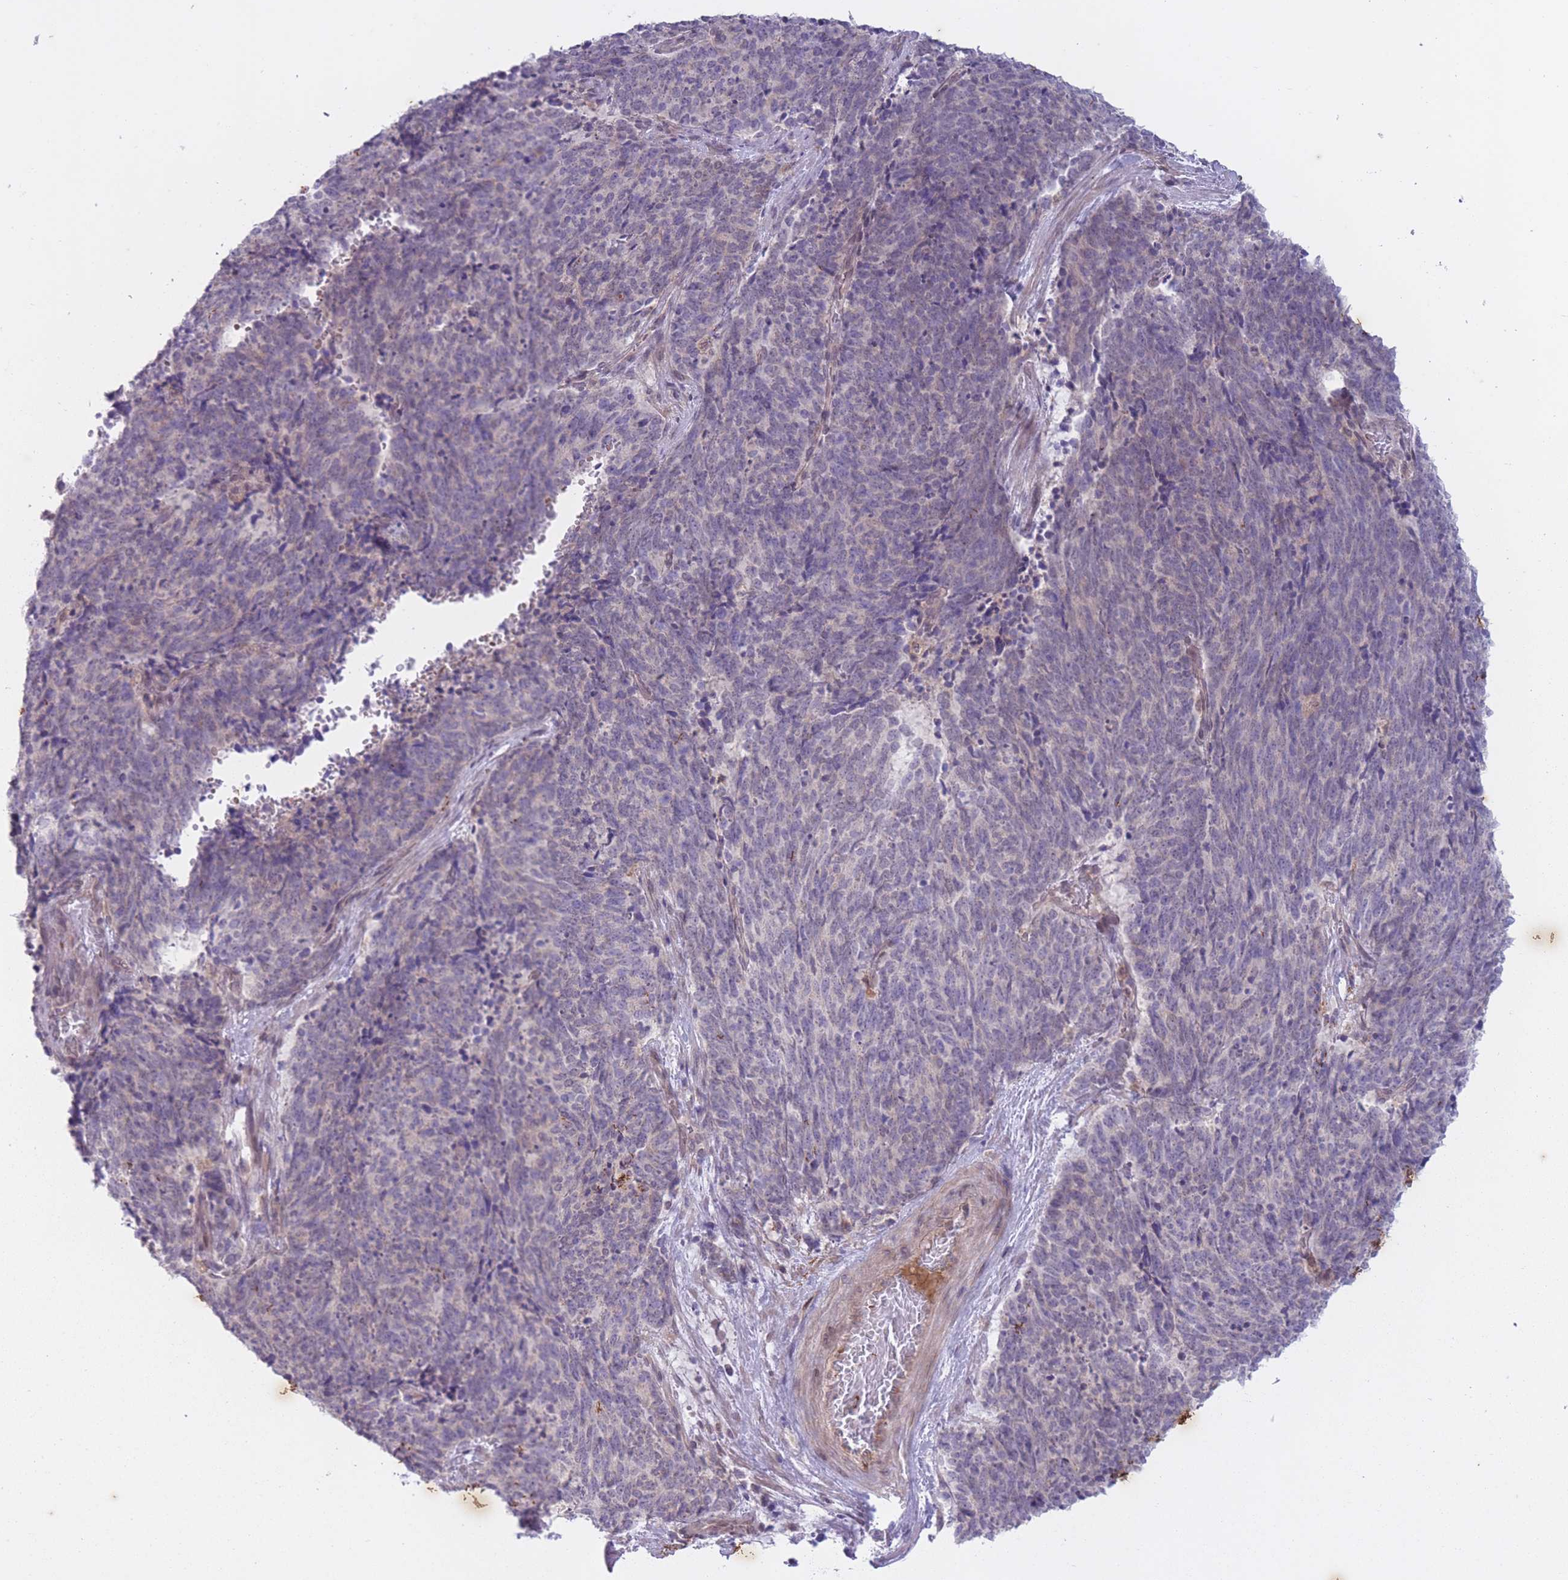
{"staining": {"intensity": "negative", "quantity": "none", "location": "none"}, "tissue": "cervical cancer", "cell_type": "Tumor cells", "image_type": "cancer", "snomed": [{"axis": "morphology", "description": "Squamous cell carcinoma, NOS"}, {"axis": "topography", "description": "Cervix"}], "caption": "Immunohistochemical staining of human cervical squamous cell carcinoma exhibits no significant staining in tumor cells.", "gene": "ARPIN", "patient": {"sex": "female", "age": 29}}